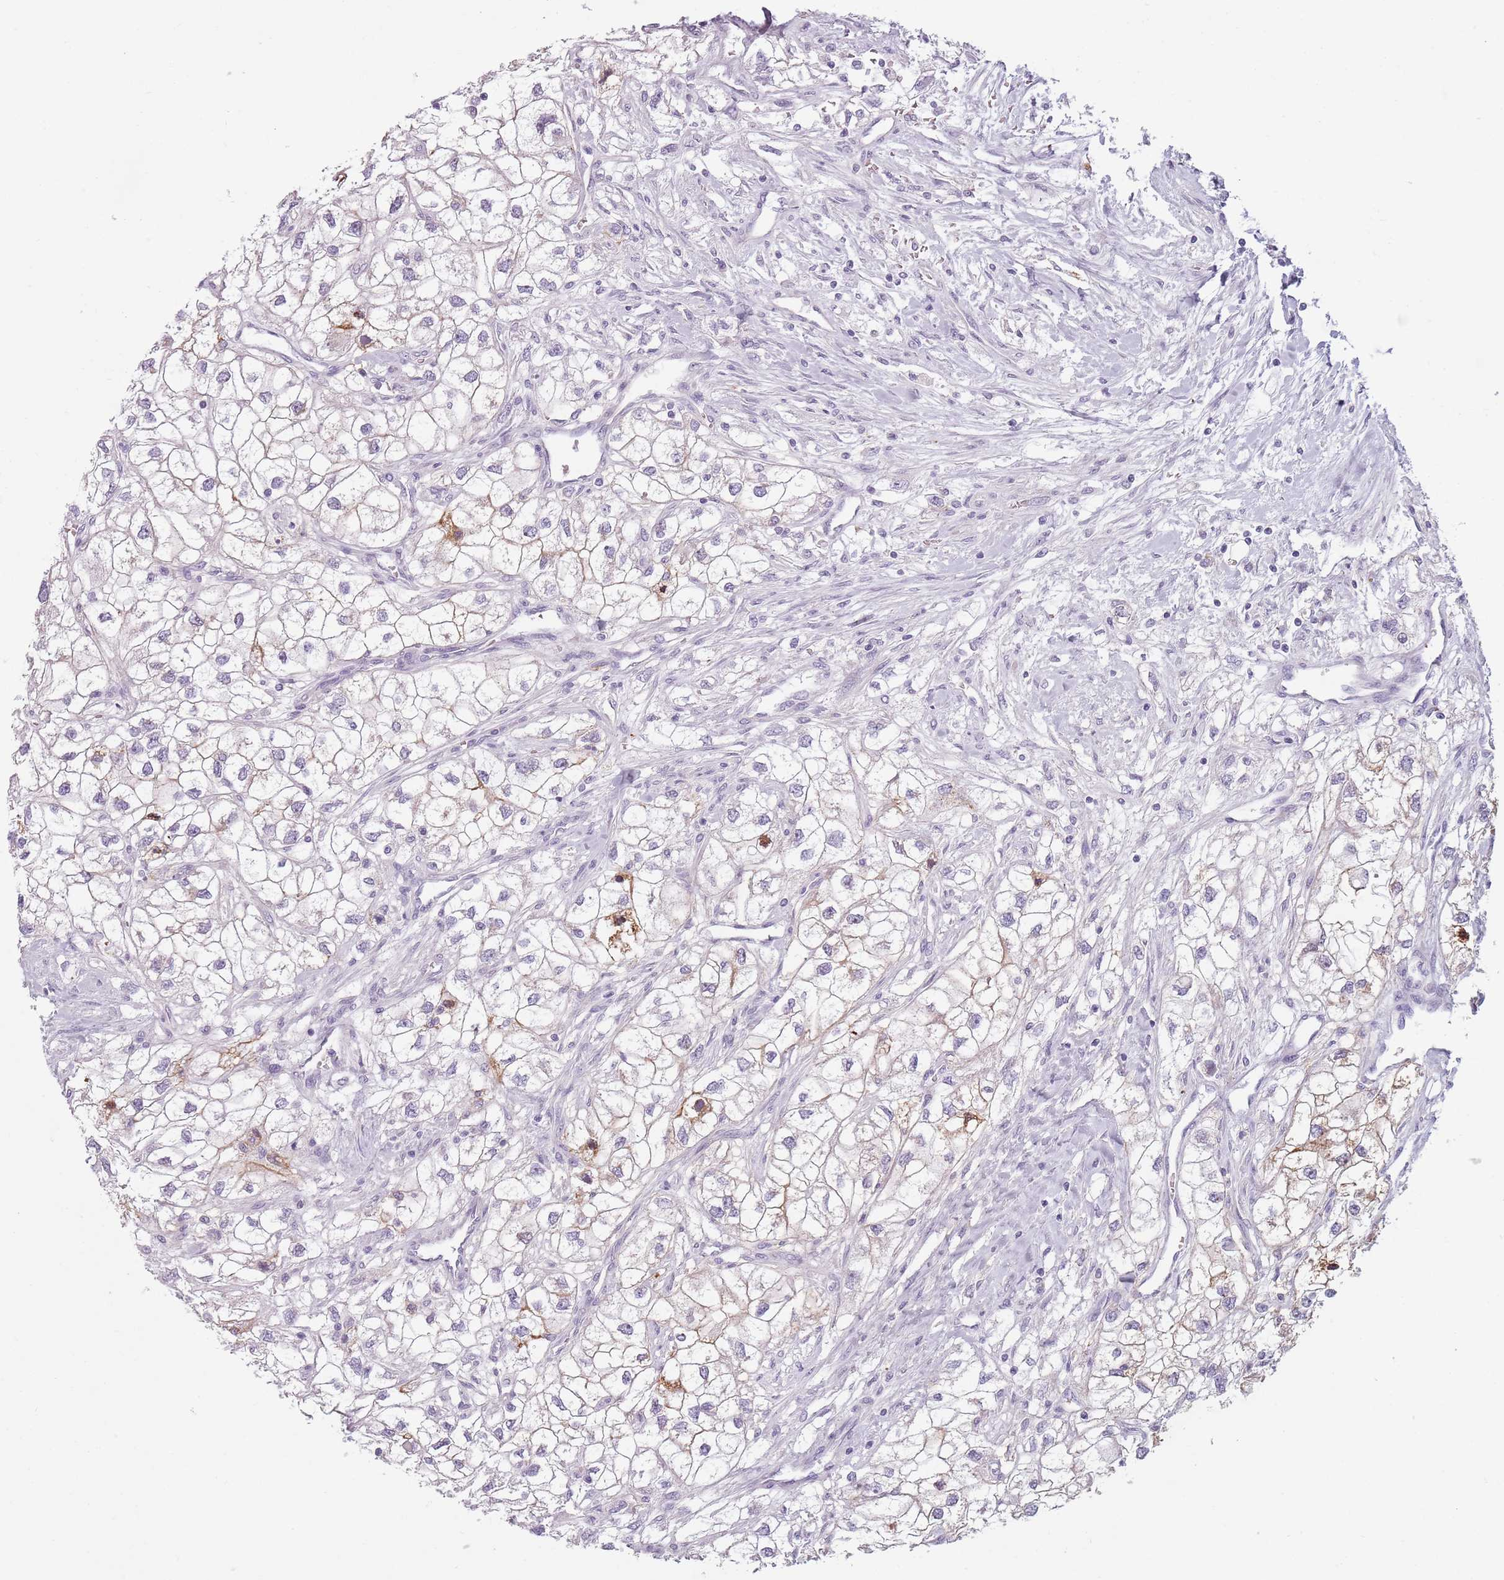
{"staining": {"intensity": "moderate", "quantity": "<25%", "location": "cytoplasmic/membranous"}, "tissue": "renal cancer", "cell_type": "Tumor cells", "image_type": "cancer", "snomed": [{"axis": "morphology", "description": "Adenocarcinoma, NOS"}, {"axis": "topography", "description": "Kidney"}], "caption": "Human renal cancer stained with a brown dye exhibits moderate cytoplasmic/membranous positive staining in about <25% of tumor cells.", "gene": "MEGF8", "patient": {"sex": "male", "age": 59}}